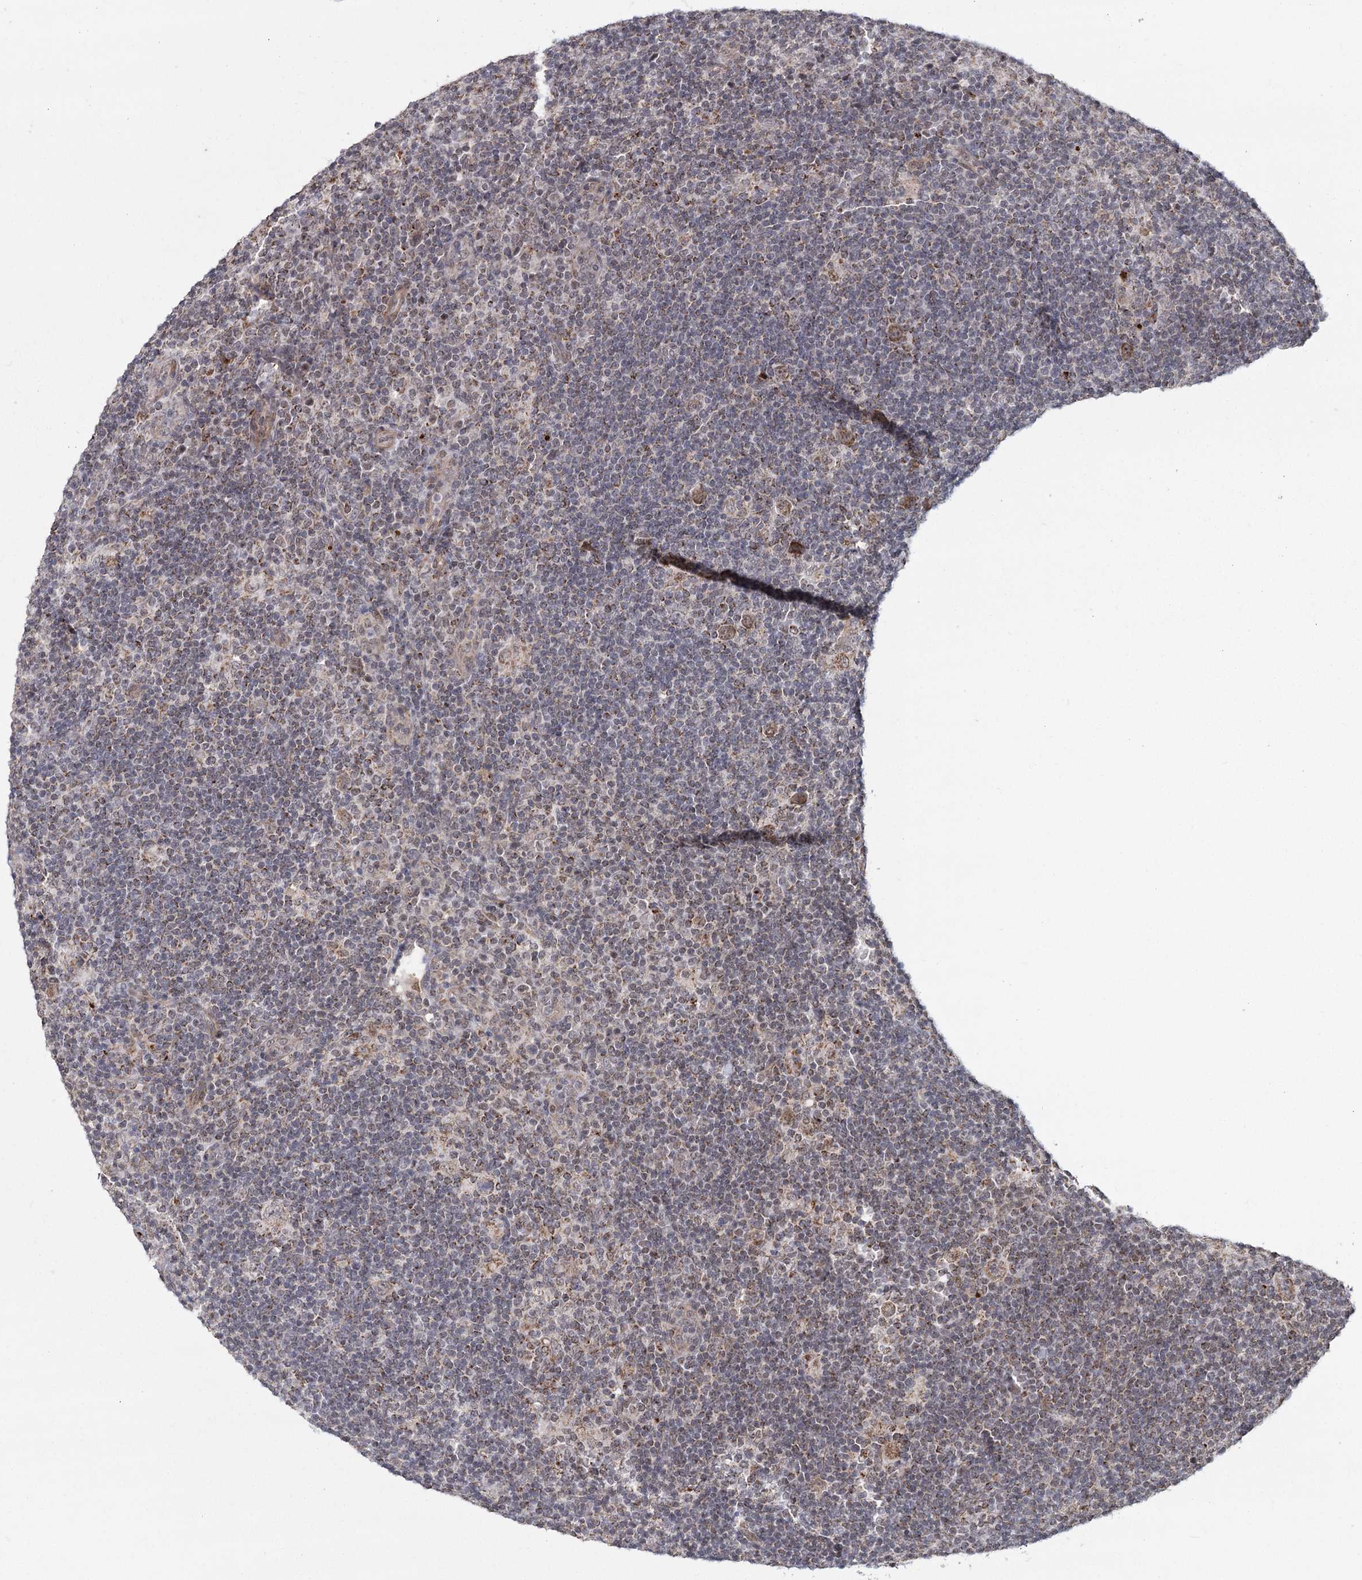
{"staining": {"intensity": "moderate", "quantity": "25%-75%", "location": "cytoplasmic/membranous"}, "tissue": "lymphoma", "cell_type": "Tumor cells", "image_type": "cancer", "snomed": [{"axis": "morphology", "description": "Hodgkin's disease, NOS"}, {"axis": "topography", "description": "Lymph node"}], "caption": "Immunohistochemical staining of human lymphoma displays medium levels of moderate cytoplasmic/membranous protein expression in about 25%-75% of tumor cells.", "gene": "ZCCHC24", "patient": {"sex": "female", "age": 57}}